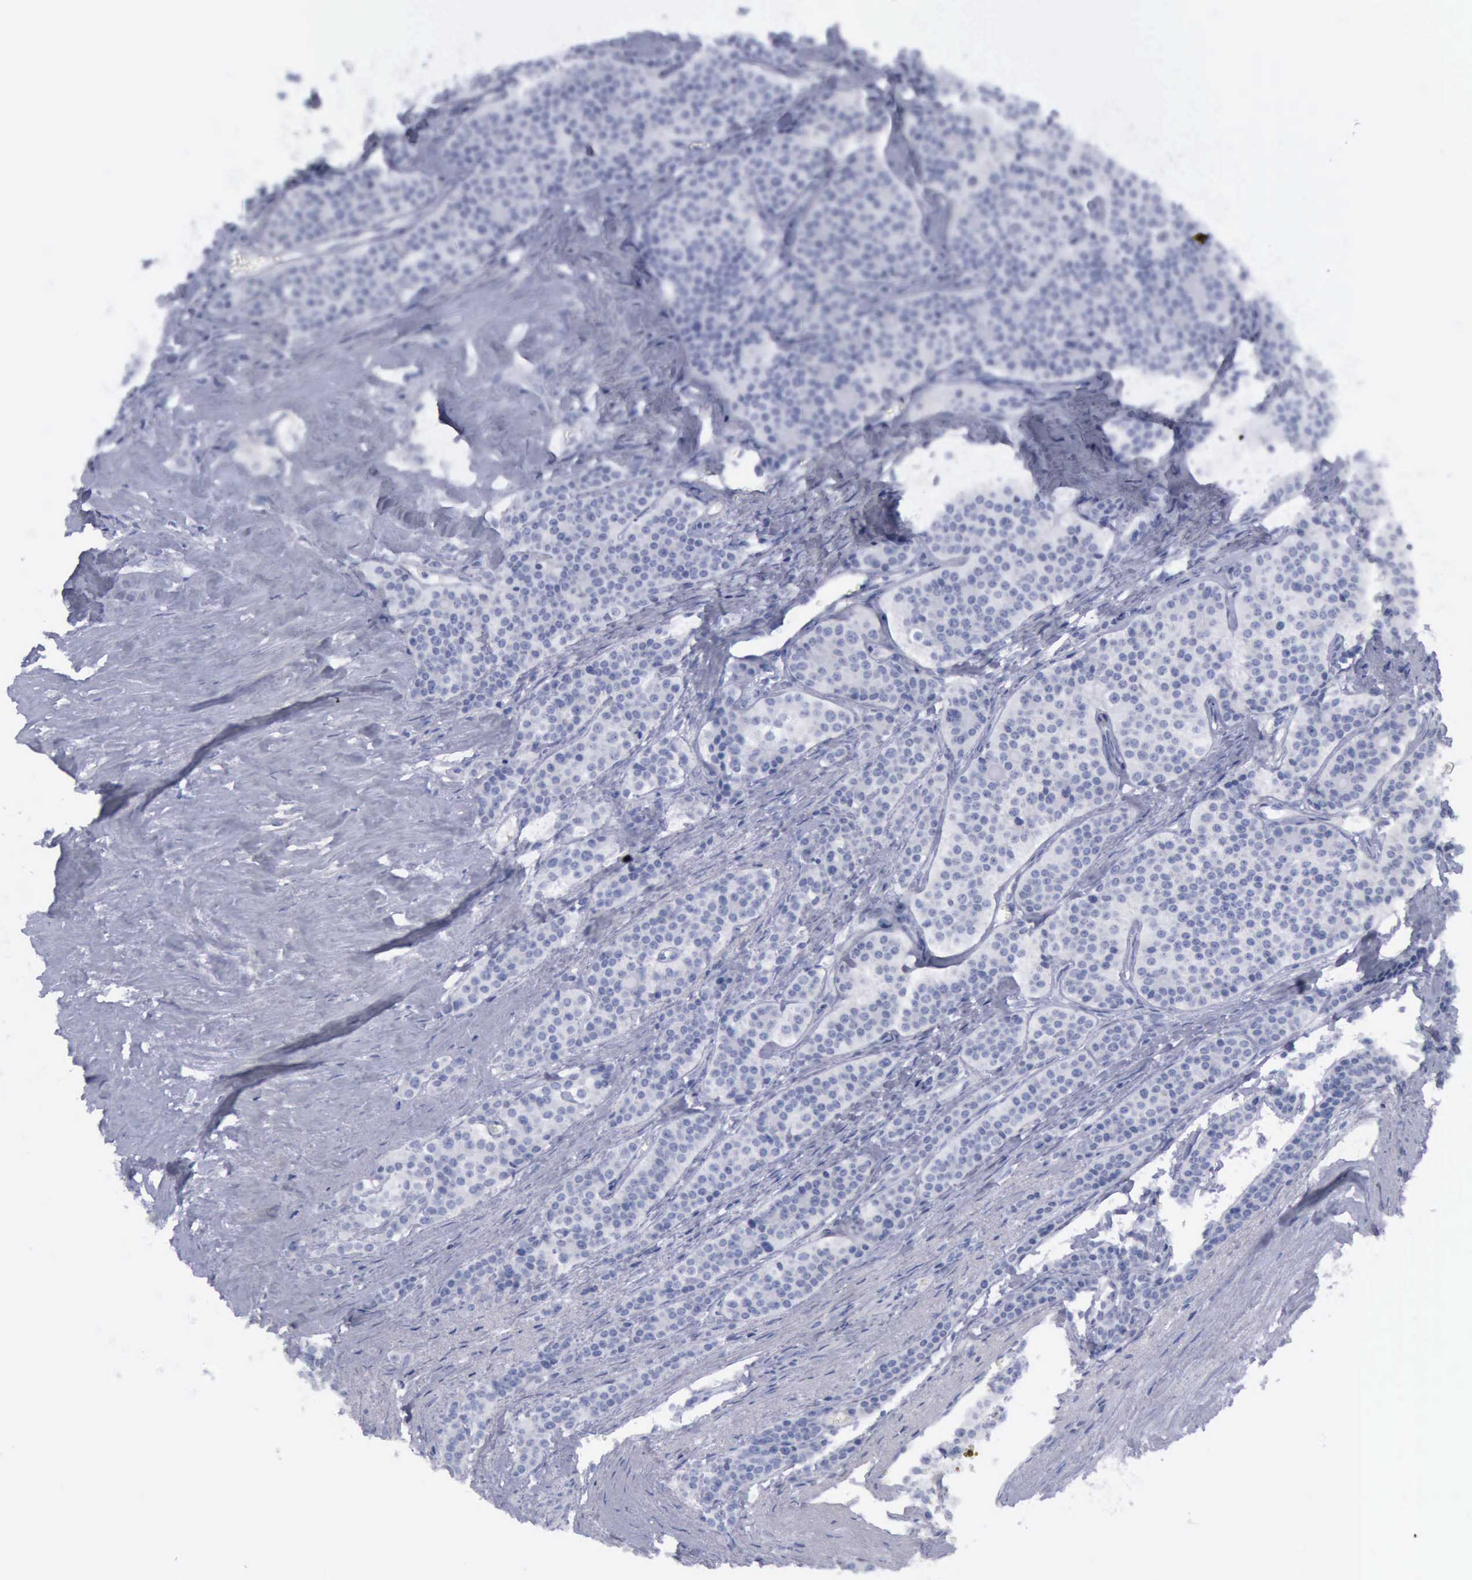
{"staining": {"intensity": "negative", "quantity": "none", "location": "none"}, "tissue": "carcinoid", "cell_type": "Tumor cells", "image_type": "cancer", "snomed": [{"axis": "morphology", "description": "Carcinoid, malignant, NOS"}, {"axis": "topography", "description": "Small intestine"}], "caption": "Human carcinoid stained for a protein using immunohistochemistry demonstrates no expression in tumor cells.", "gene": "KRT13", "patient": {"sex": "male", "age": 63}}